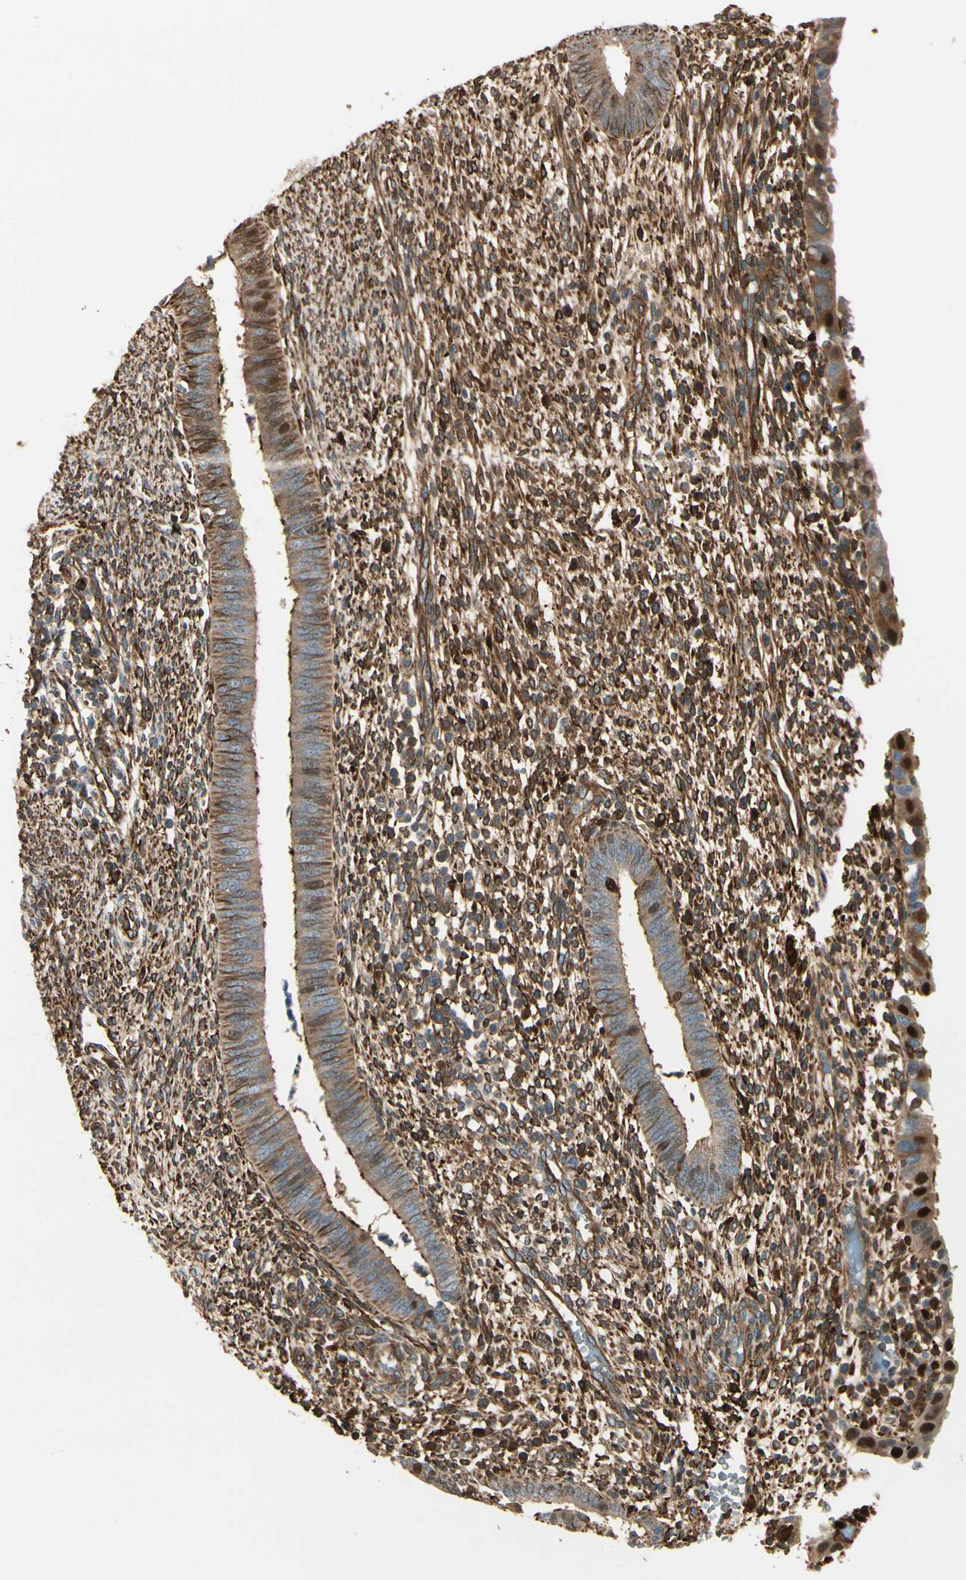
{"staining": {"intensity": "strong", "quantity": ">75%", "location": "cytoplasmic/membranous"}, "tissue": "endometrium", "cell_type": "Cells in endometrial stroma", "image_type": "normal", "snomed": [{"axis": "morphology", "description": "Normal tissue, NOS"}, {"axis": "topography", "description": "Endometrium"}], "caption": "Endometrium stained with a brown dye demonstrates strong cytoplasmic/membranous positive staining in approximately >75% of cells in endometrial stroma.", "gene": "FTH1", "patient": {"sex": "female", "age": 35}}